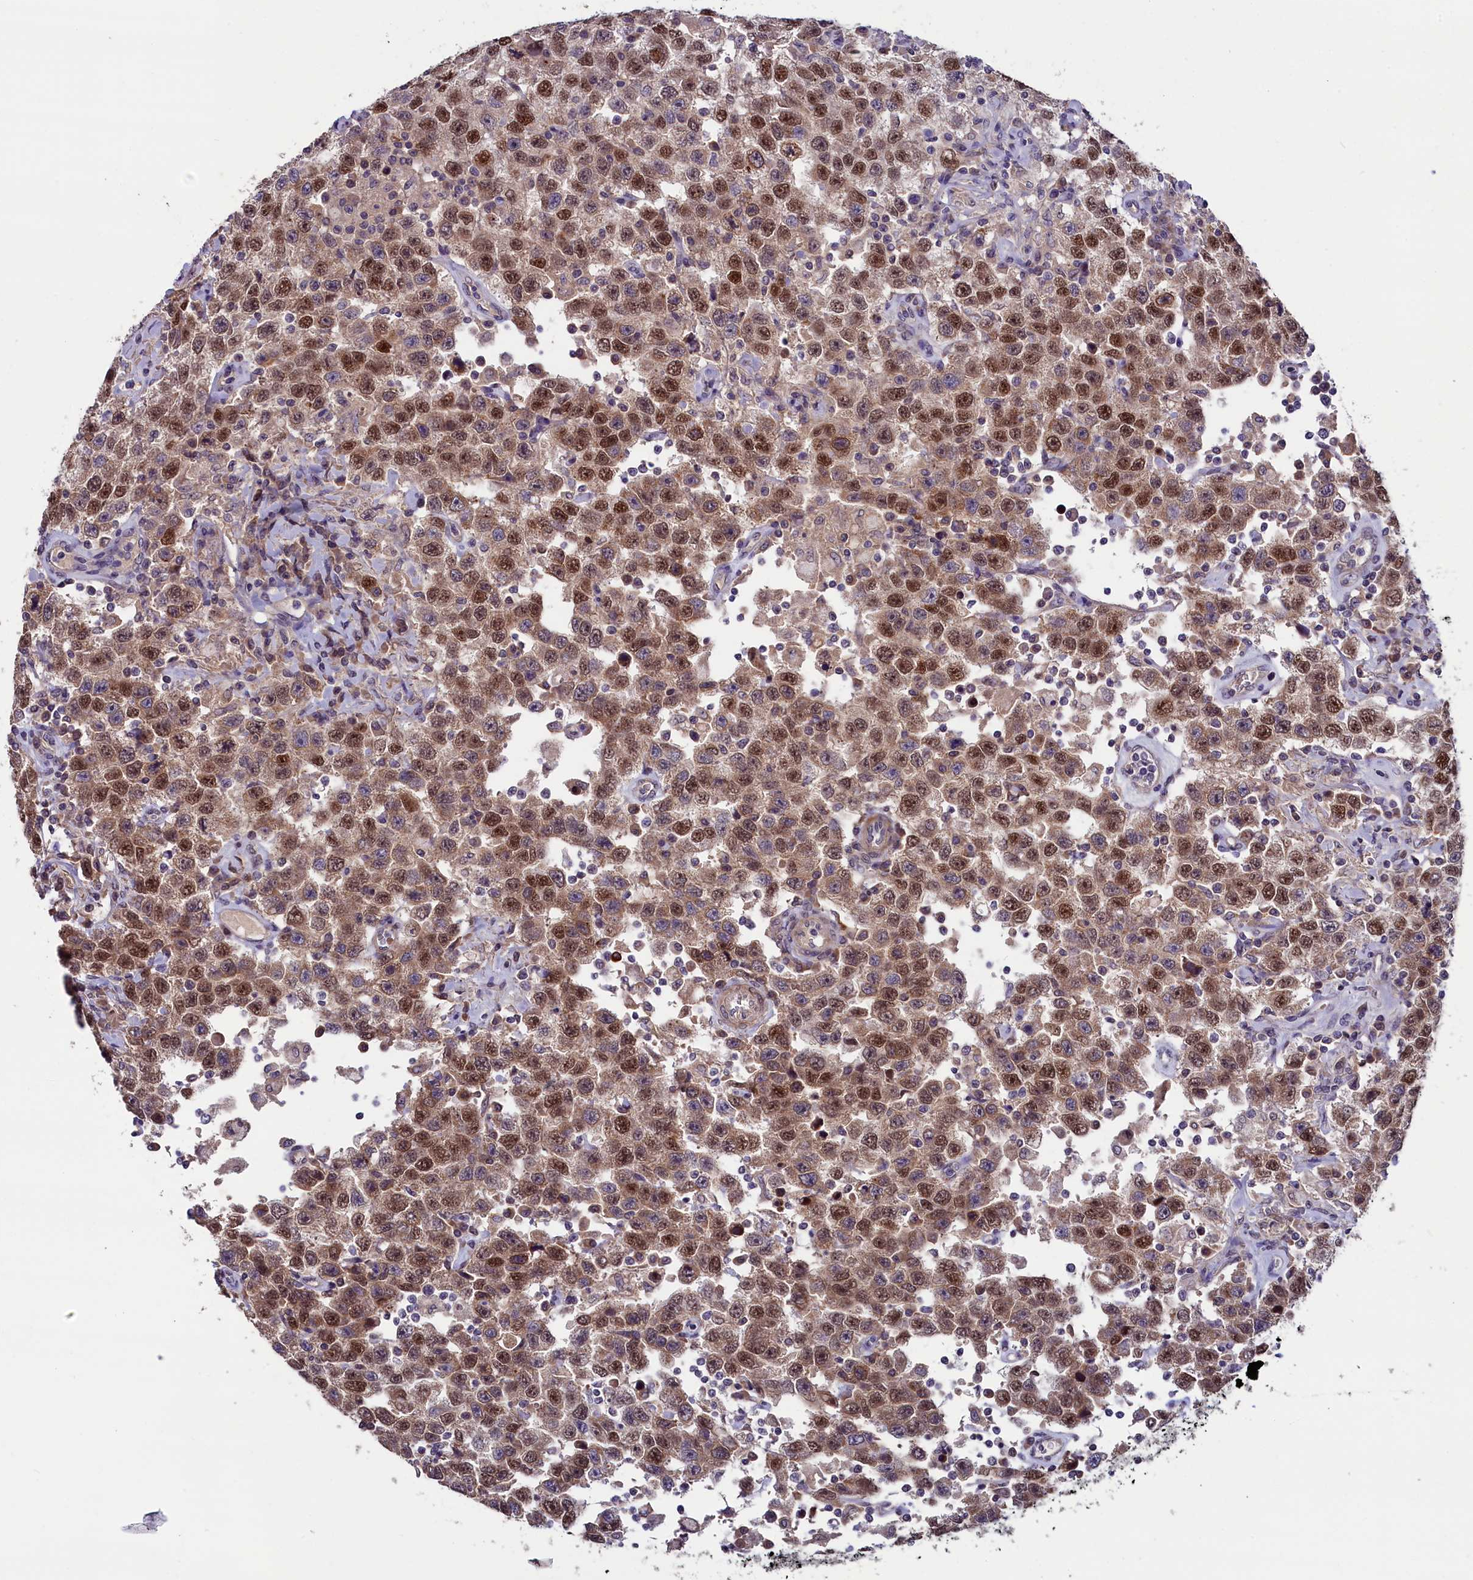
{"staining": {"intensity": "moderate", "quantity": ">75%", "location": "nuclear"}, "tissue": "testis cancer", "cell_type": "Tumor cells", "image_type": "cancer", "snomed": [{"axis": "morphology", "description": "Seminoma, NOS"}, {"axis": "topography", "description": "Testis"}], "caption": "Protein staining exhibits moderate nuclear staining in about >75% of tumor cells in testis cancer. (DAB IHC with brightfield microscopy, high magnification).", "gene": "SLC39A6", "patient": {"sex": "male", "age": 41}}